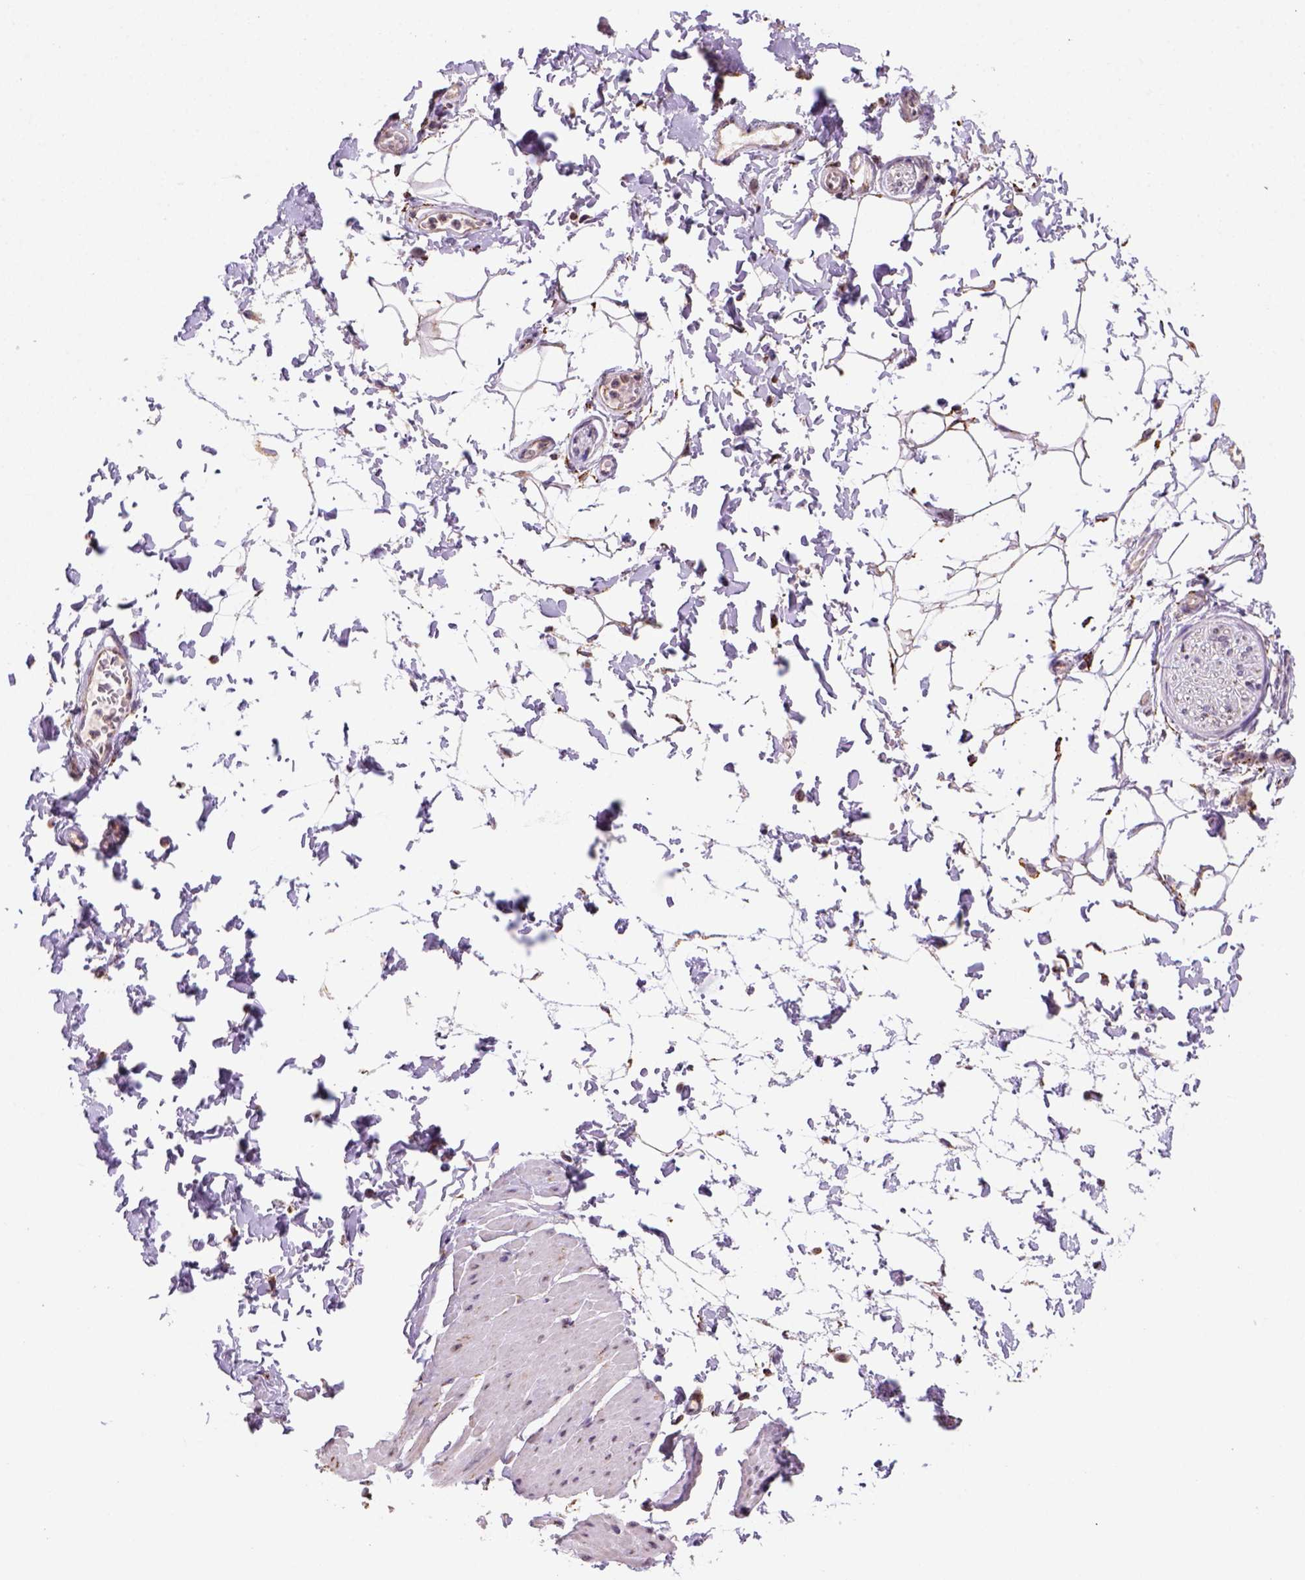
{"staining": {"intensity": "negative", "quantity": "none", "location": "none"}, "tissue": "adipose tissue", "cell_type": "Adipocytes", "image_type": "normal", "snomed": [{"axis": "morphology", "description": "Normal tissue, NOS"}, {"axis": "topography", "description": "Smooth muscle"}, {"axis": "topography", "description": "Peripheral nerve tissue"}], "caption": "Immunohistochemistry micrograph of normal adipose tissue: adipose tissue stained with DAB demonstrates no significant protein staining in adipocytes. (DAB (3,3'-diaminobenzidine) IHC with hematoxylin counter stain).", "gene": "FZD7", "patient": {"sex": "male", "age": 58}}